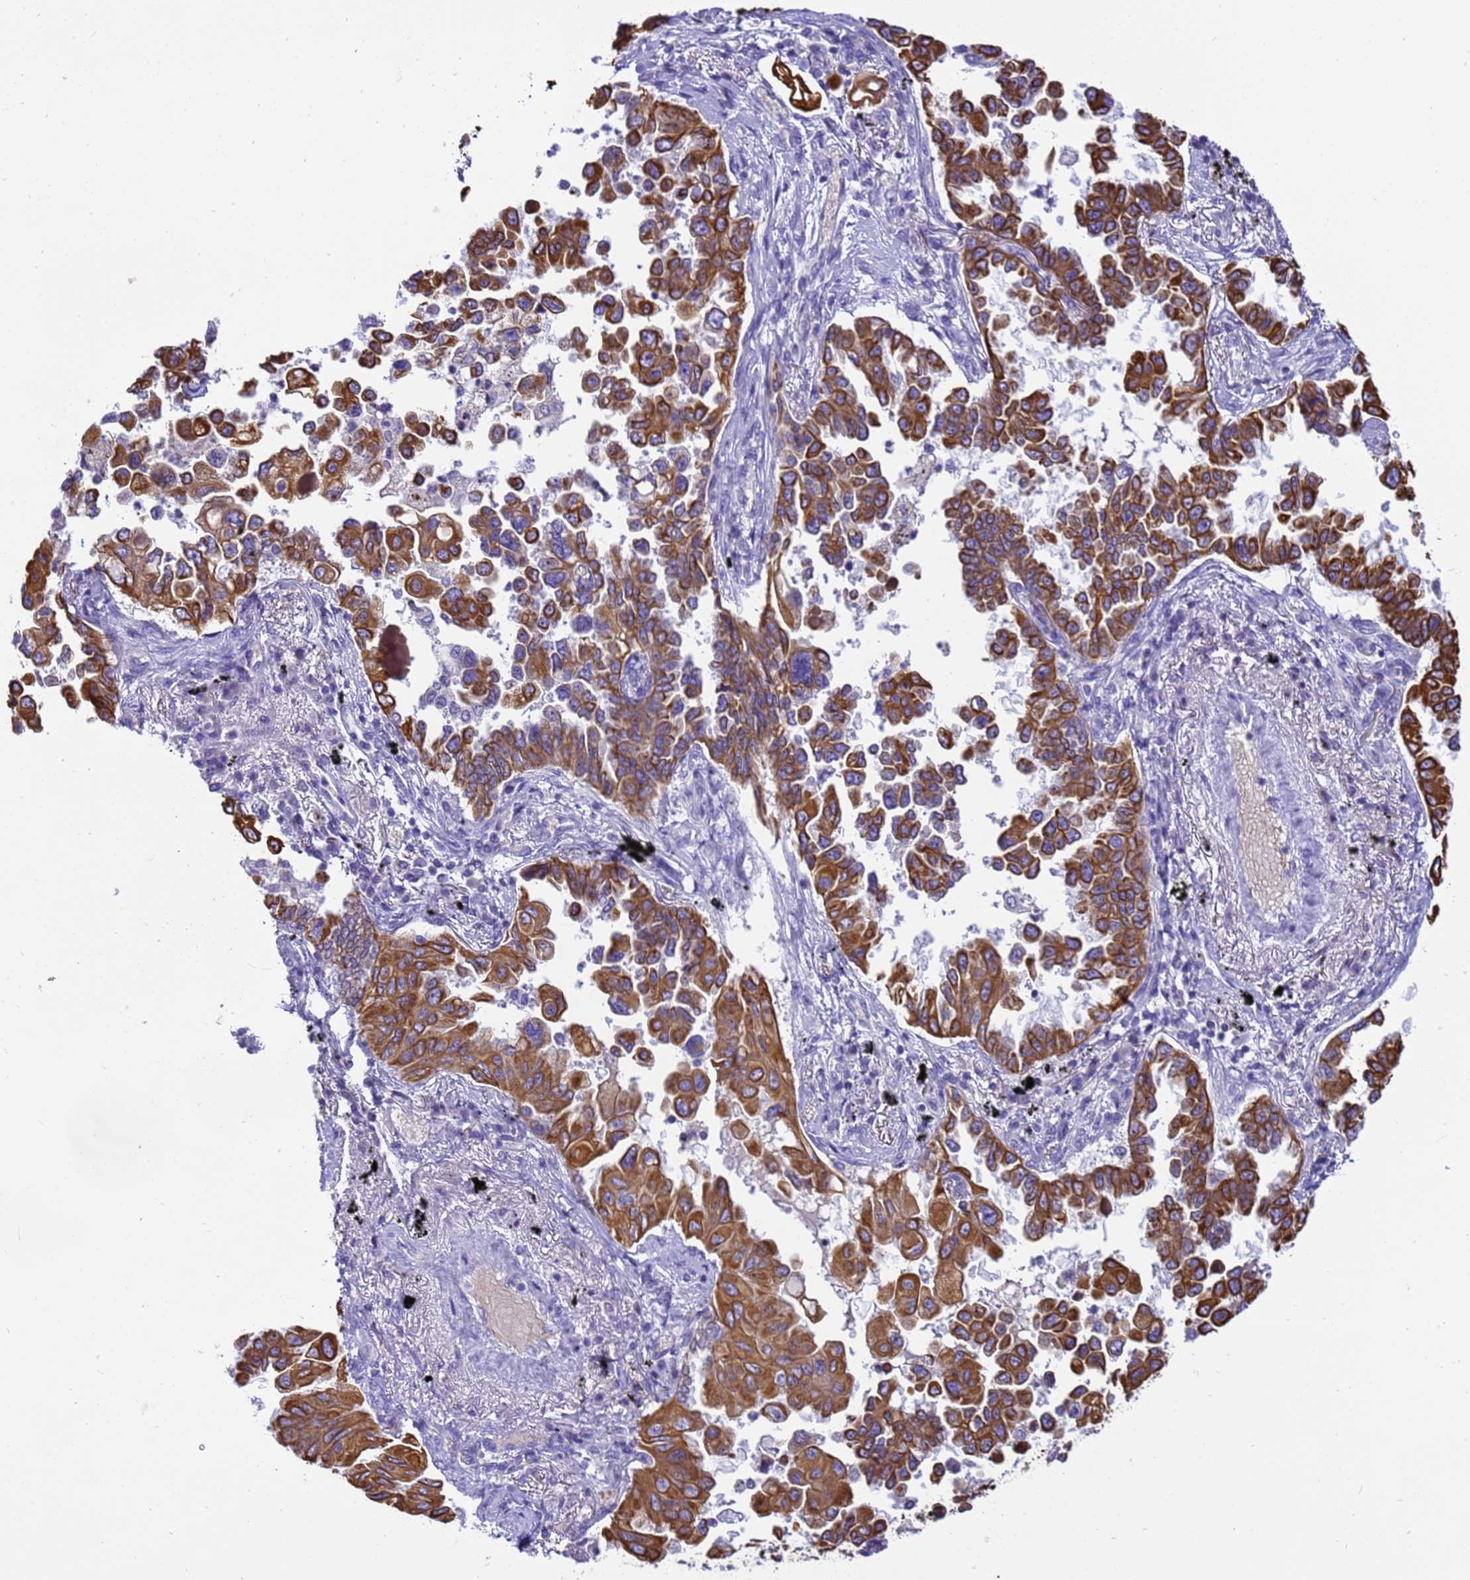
{"staining": {"intensity": "strong", "quantity": ">75%", "location": "cytoplasmic/membranous"}, "tissue": "lung cancer", "cell_type": "Tumor cells", "image_type": "cancer", "snomed": [{"axis": "morphology", "description": "Adenocarcinoma, NOS"}, {"axis": "topography", "description": "Lung"}], "caption": "Immunohistochemistry micrograph of lung cancer (adenocarcinoma) stained for a protein (brown), which demonstrates high levels of strong cytoplasmic/membranous expression in approximately >75% of tumor cells.", "gene": "PIEZO2", "patient": {"sex": "female", "age": 67}}